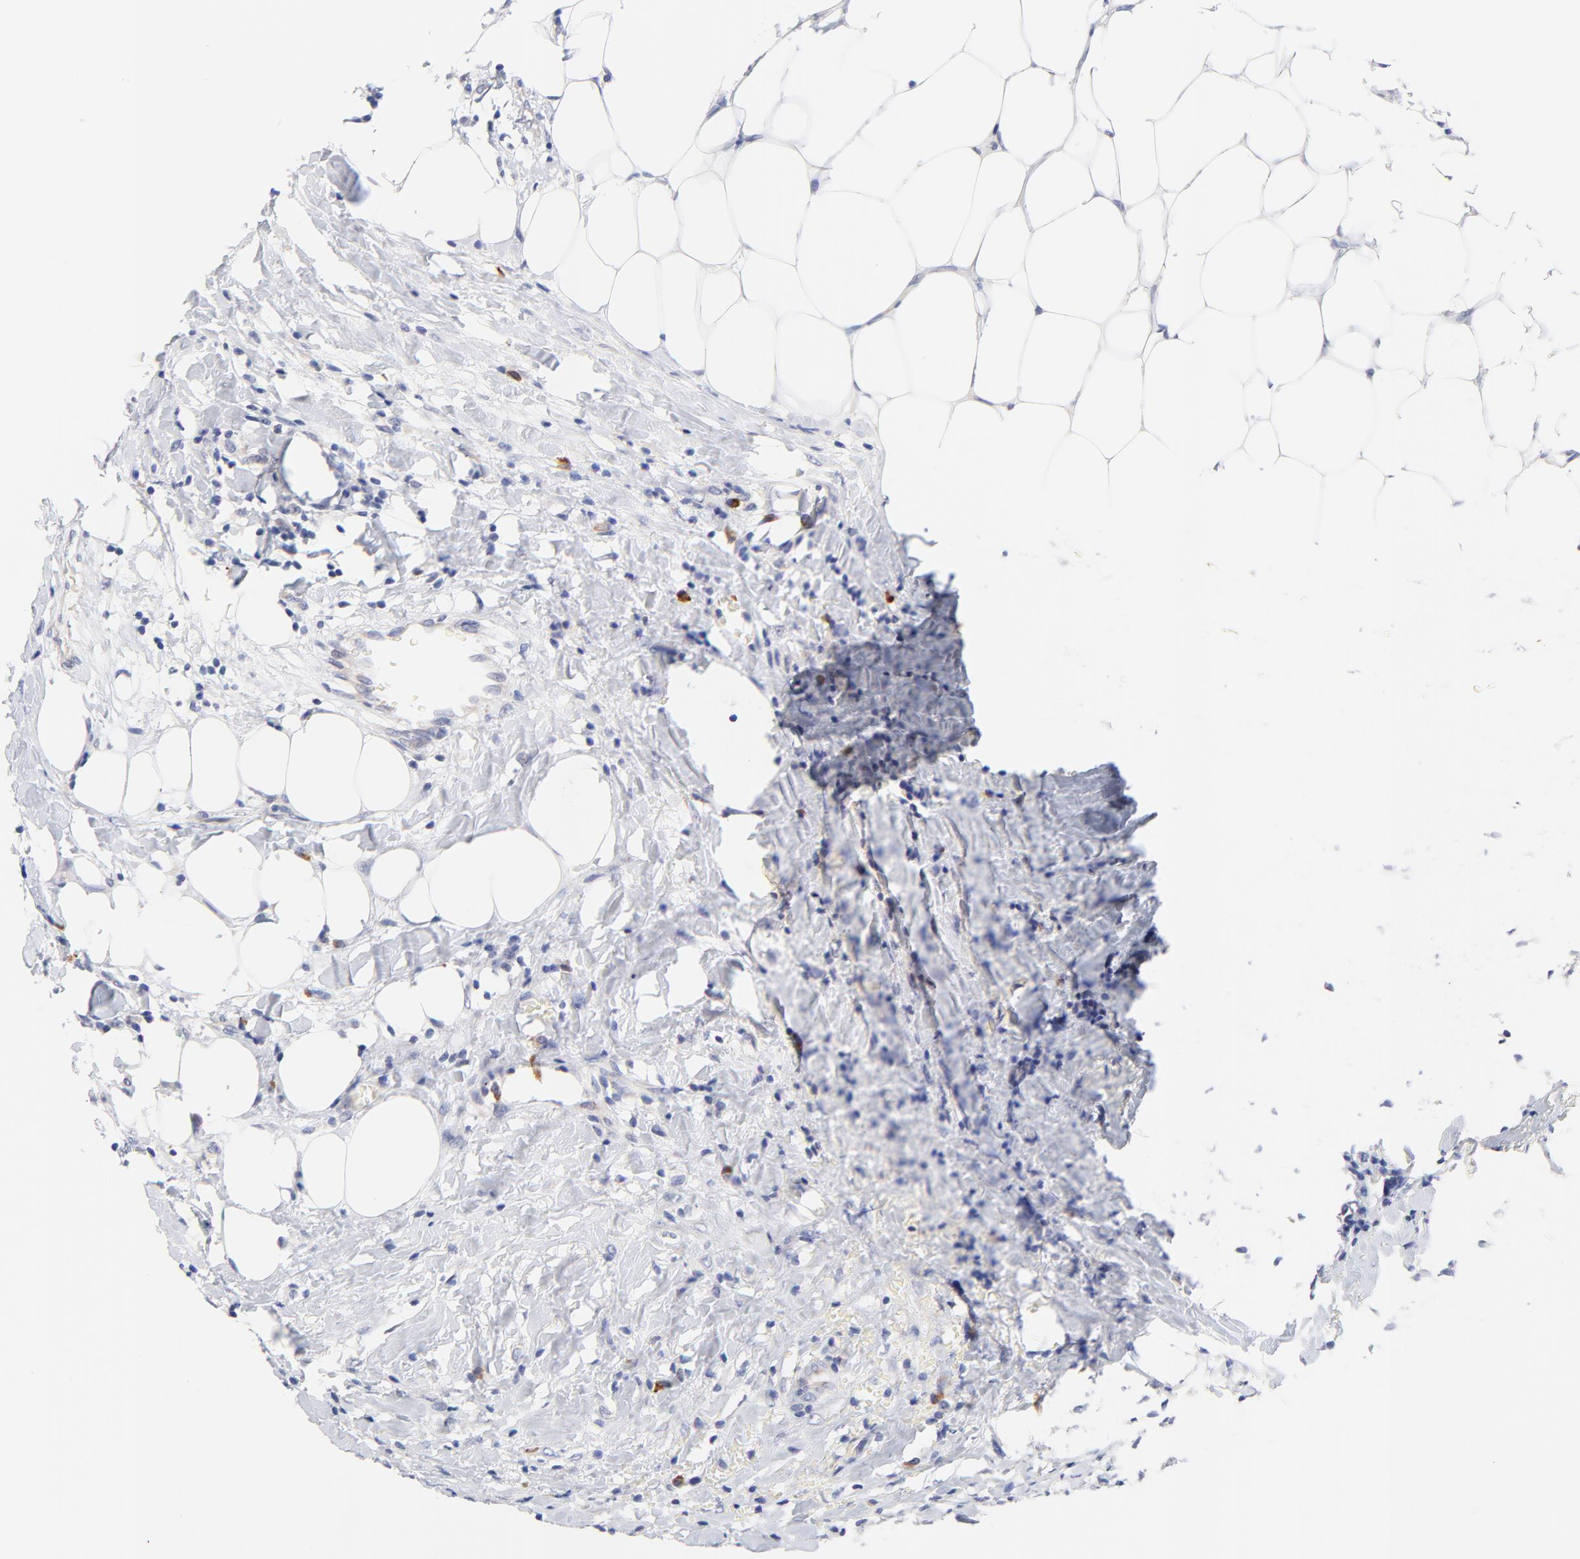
{"staining": {"intensity": "weak", "quantity": ">75%", "location": "cytoplasmic/membranous"}, "tissue": "breast cancer", "cell_type": "Tumor cells", "image_type": "cancer", "snomed": [{"axis": "morphology", "description": "Duct carcinoma"}, {"axis": "topography", "description": "Breast"}], "caption": "A brown stain highlights weak cytoplasmic/membranous positivity of a protein in human breast cancer tumor cells. The staining was performed using DAB (3,3'-diaminobenzidine), with brown indicating positive protein expression. Nuclei are stained blue with hematoxylin.", "gene": "AFF2", "patient": {"sex": "female", "age": 54}}